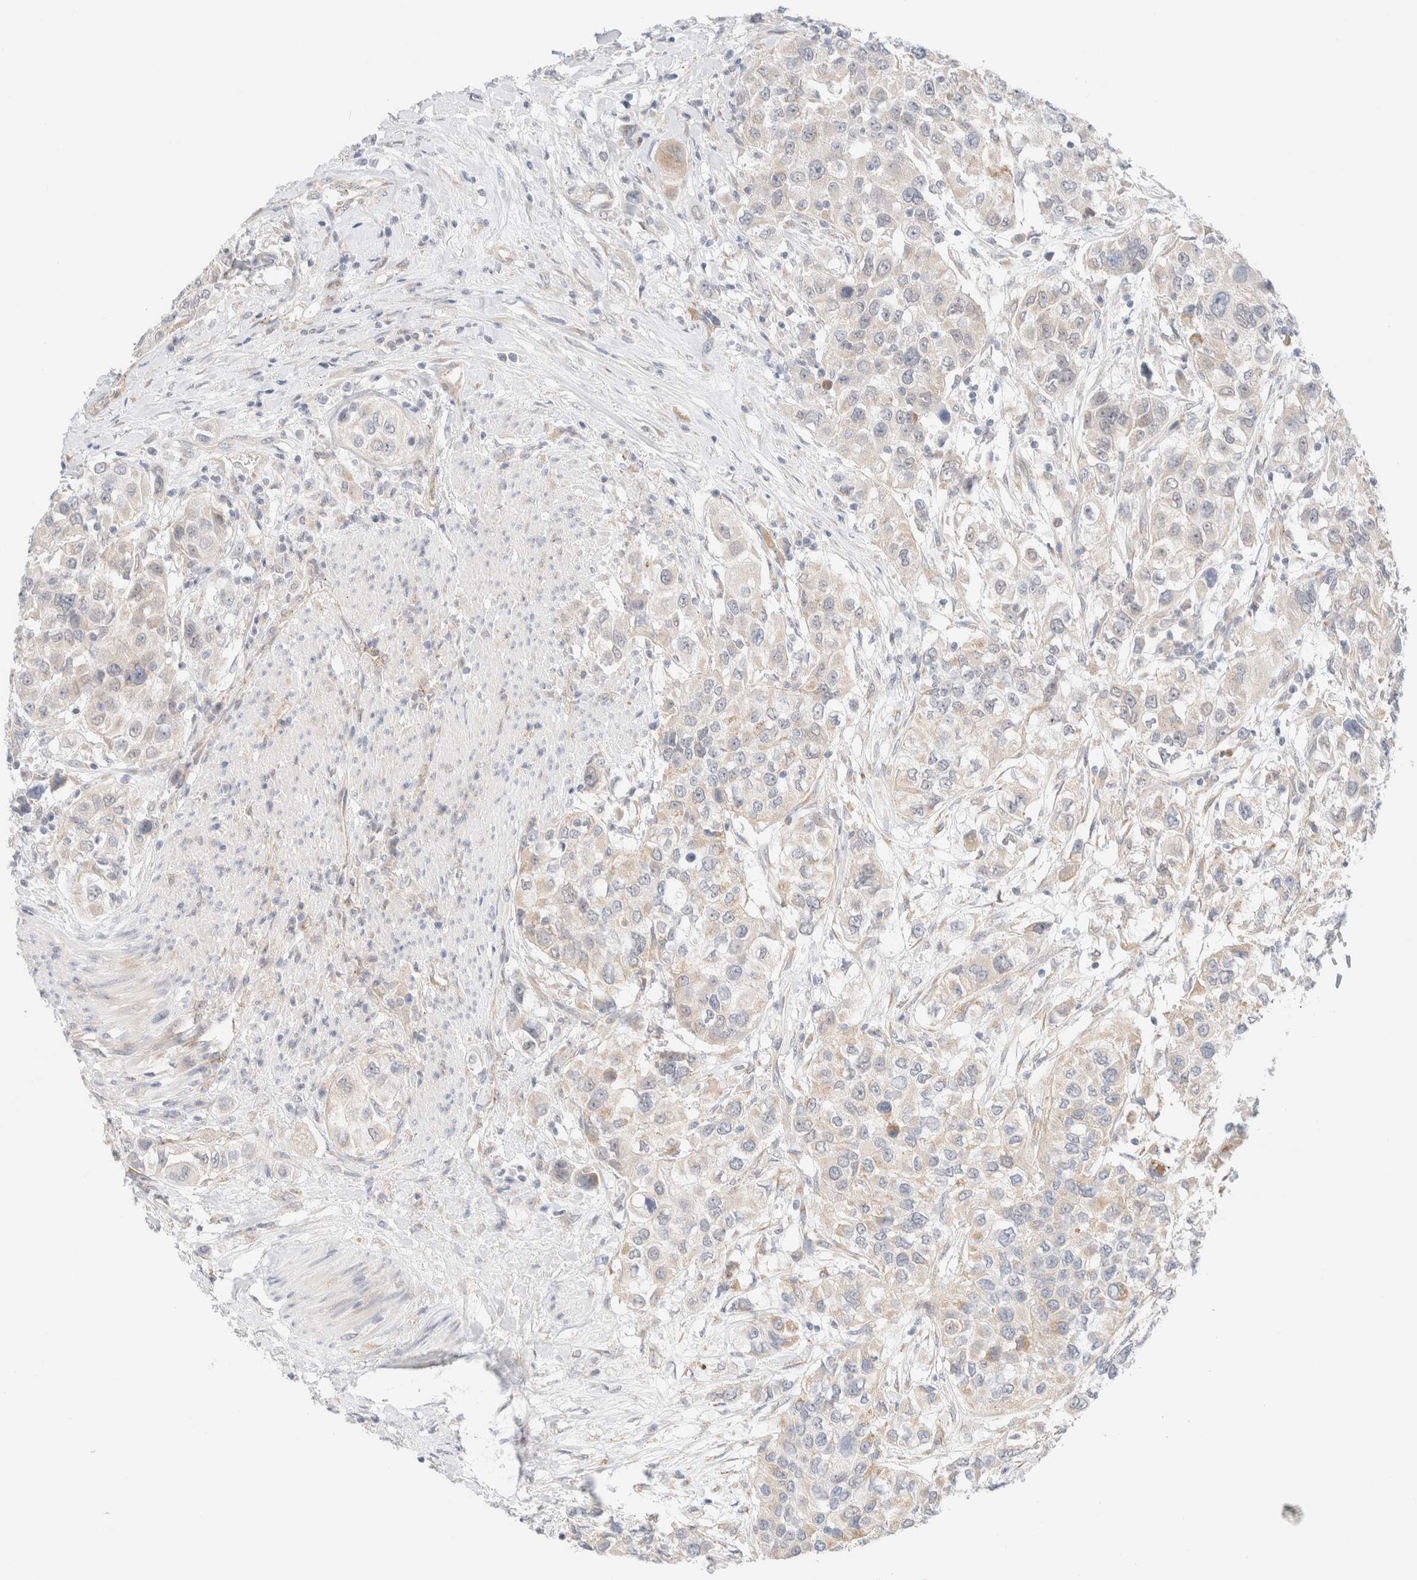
{"staining": {"intensity": "weak", "quantity": "<25%", "location": "cytoplasmic/membranous"}, "tissue": "urothelial cancer", "cell_type": "Tumor cells", "image_type": "cancer", "snomed": [{"axis": "morphology", "description": "Urothelial carcinoma, High grade"}, {"axis": "topography", "description": "Urinary bladder"}], "caption": "Tumor cells show no significant positivity in urothelial cancer.", "gene": "UNC13B", "patient": {"sex": "female", "age": 80}}